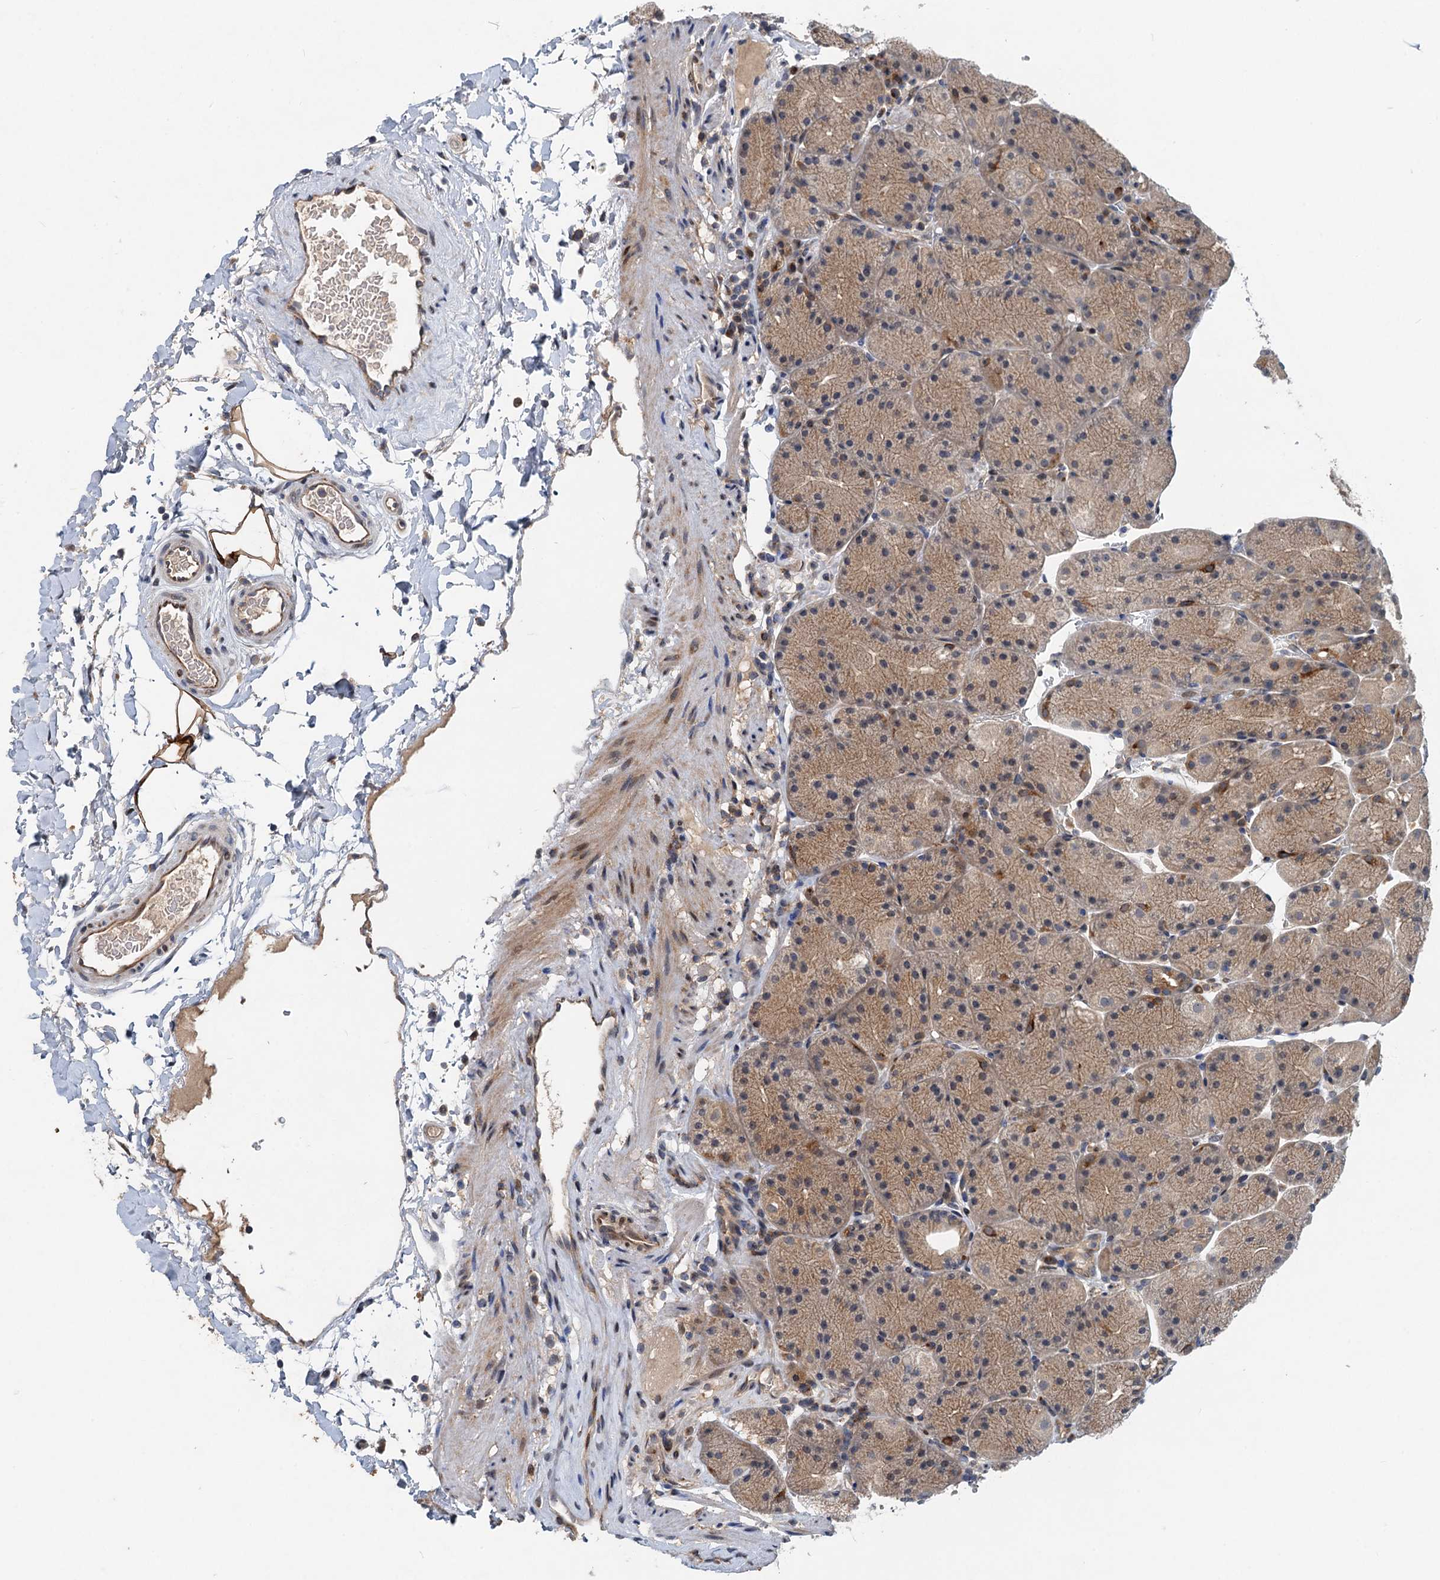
{"staining": {"intensity": "moderate", "quantity": "25%-75%", "location": "cytoplasmic/membranous"}, "tissue": "stomach", "cell_type": "Glandular cells", "image_type": "normal", "snomed": [{"axis": "morphology", "description": "Normal tissue, NOS"}, {"axis": "topography", "description": "Stomach, upper"}, {"axis": "topography", "description": "Stomach, lower"}], "caption": "Protein staining demonstrates moderate cytoplasmic/membranous staining in approximately 25%-75% of glandular cells in benign stomach.", "gene": "NBEA", "patient": {"sex": "male", "age": 67}}